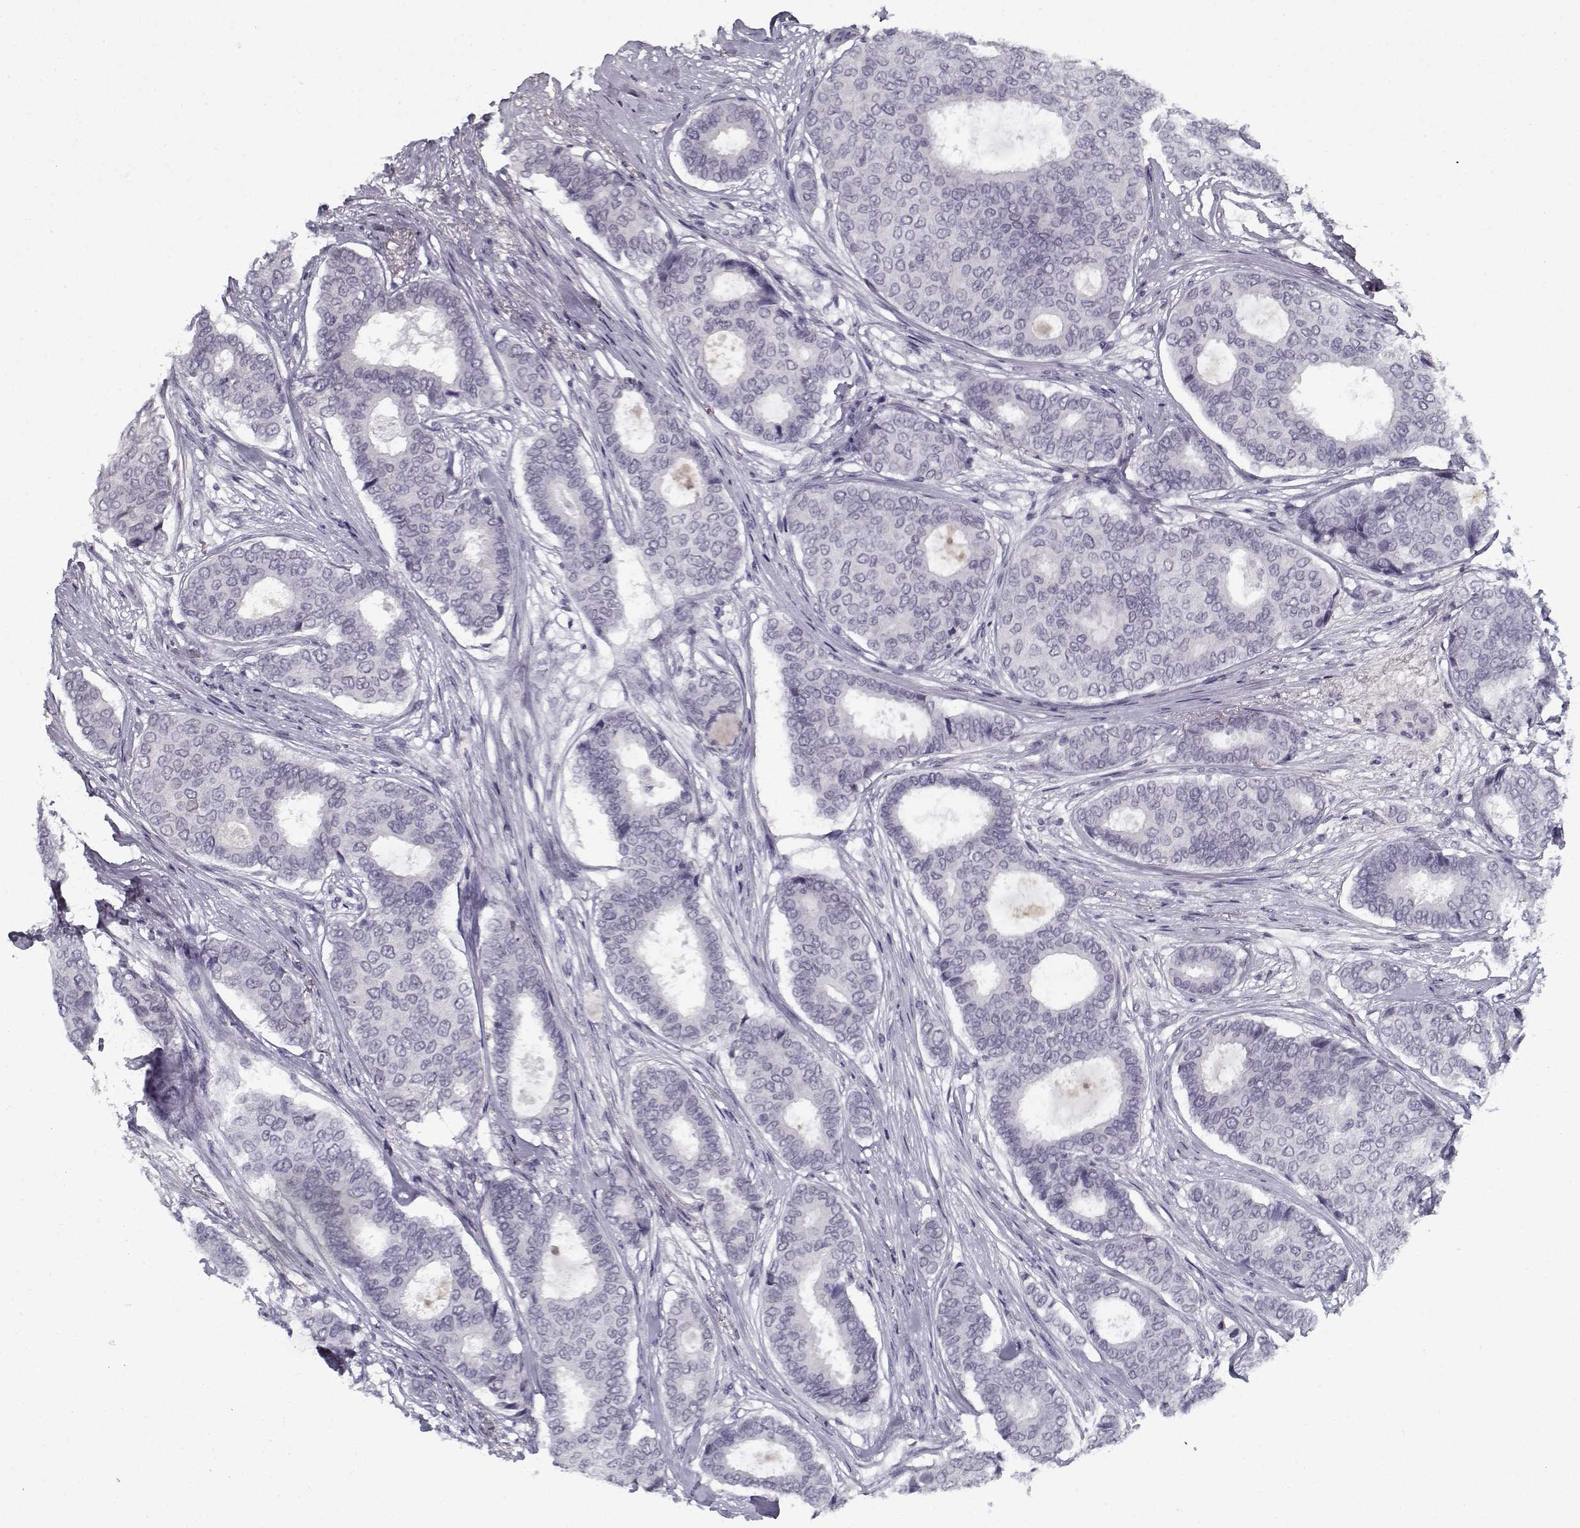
{"staining": {"intensity": "negative", "quantity": "none", "location": "none"}, "tissue": "breast cancer", "cell_type": "Tumor cells", "image_type": "cancer", "snomed": [{"axis": "morphology", "description": "Duct carcinoma"}, {"axis": "topography", "description": "Breast"}], "caption": "A photomicrograph of human breast cancer (intraductal carcinoma) is negative for staining in tumor cells.", "gene": "SPACA9", "patient": {"sex": "female", "age": 75}}